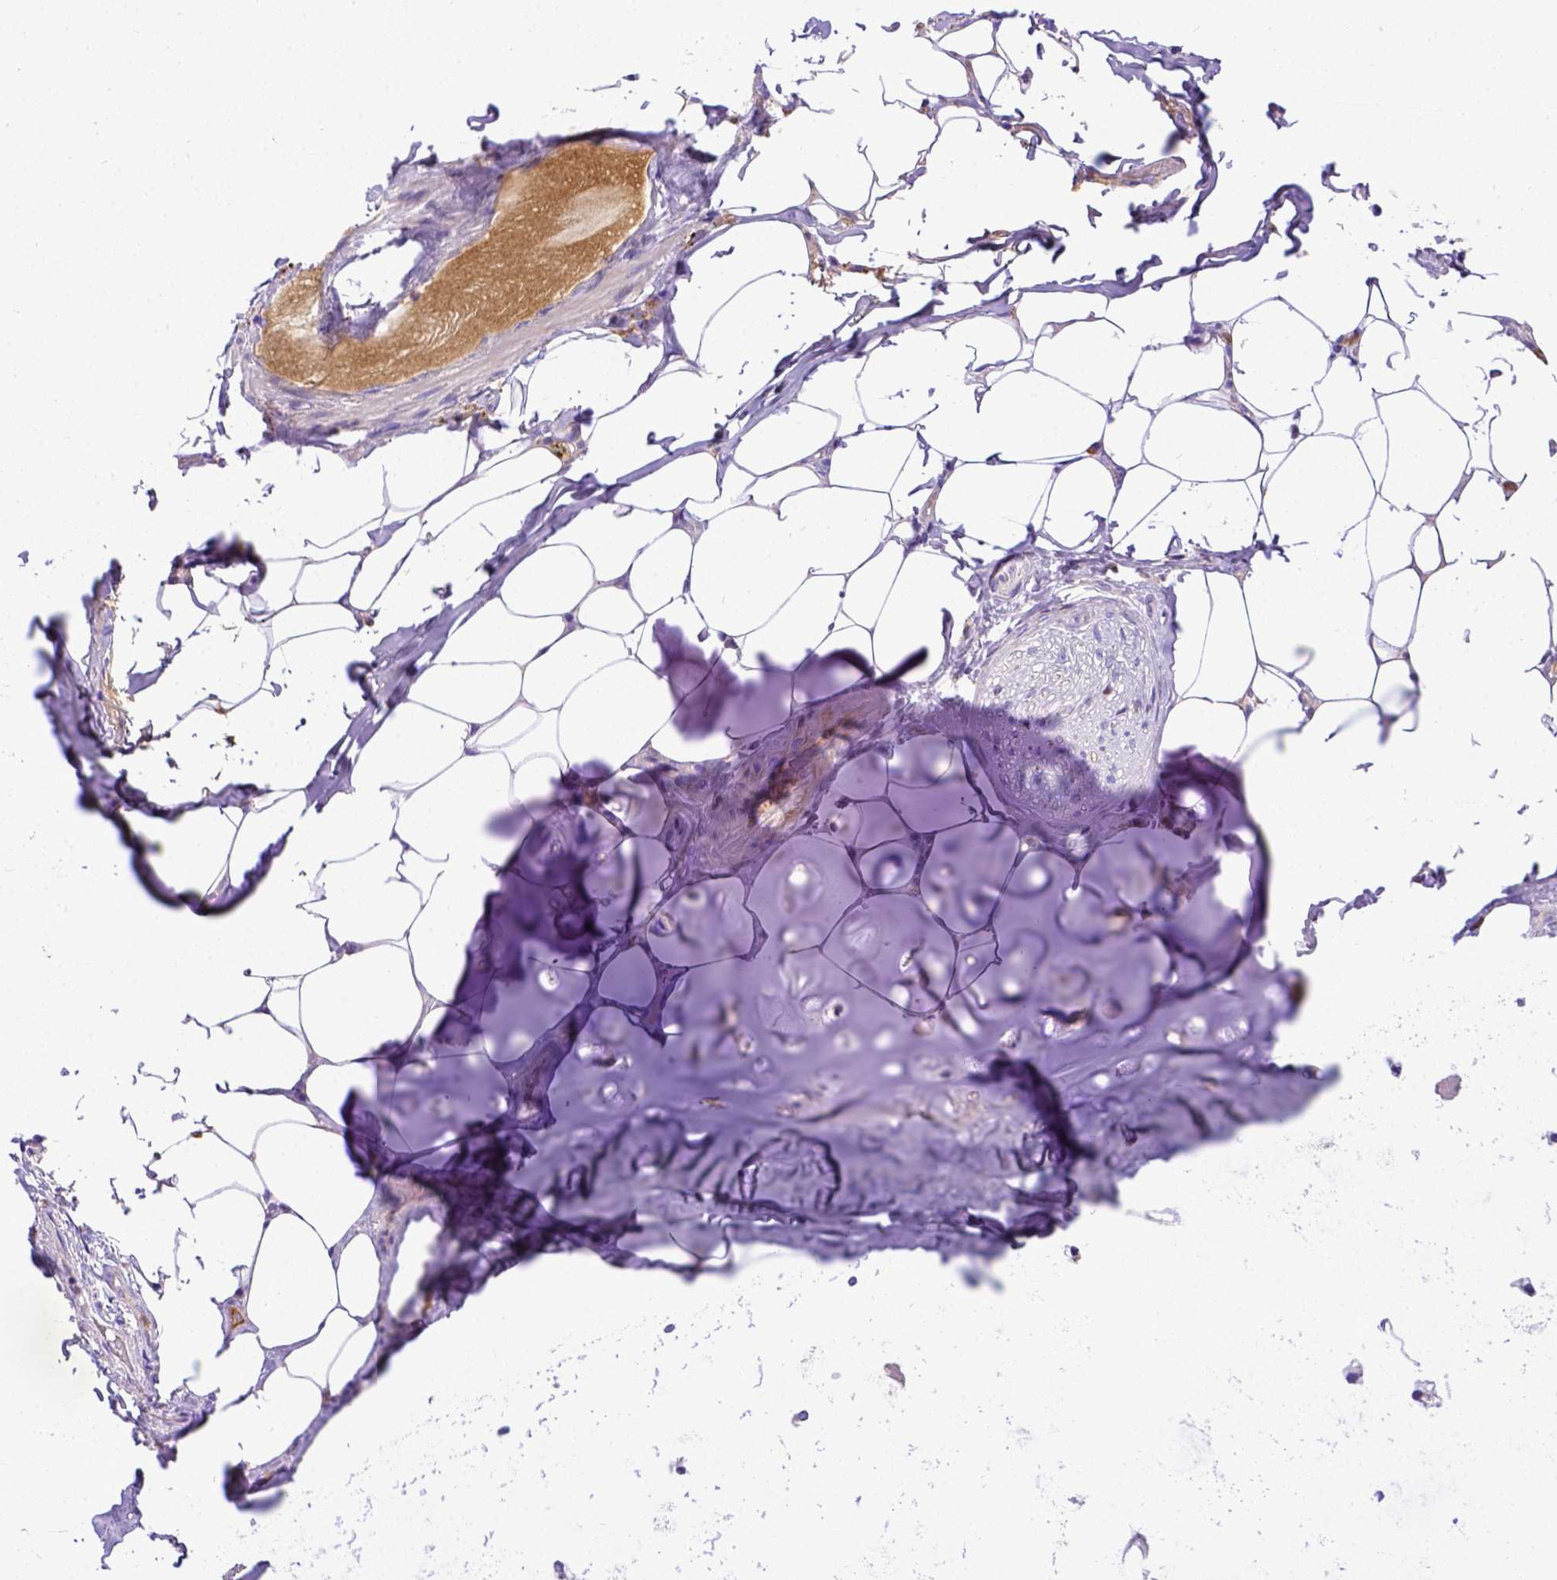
{"staining": {"intensity": "negative", "quantity": "none", "location": "none"}, "tissue": "adipose tissue", "cell_type": "Adipocytes", "image_type": "normal", "snomed": [{"axis": "morphology", "description": "Normal tissue, NOS"}, {"axis": "topography", "description": "Bronchus"}, {"axis": "topography", "description": "Lung"}], "caption": "The immunohistochemistry photomicrograph has no significant expression in adipocytes of adipose tissue. (DAB (3,3'-diaminobenzidine) IHC, high magnification).", "gene": "CFAP300", "patient": {"sex": "female", "age": 57}}